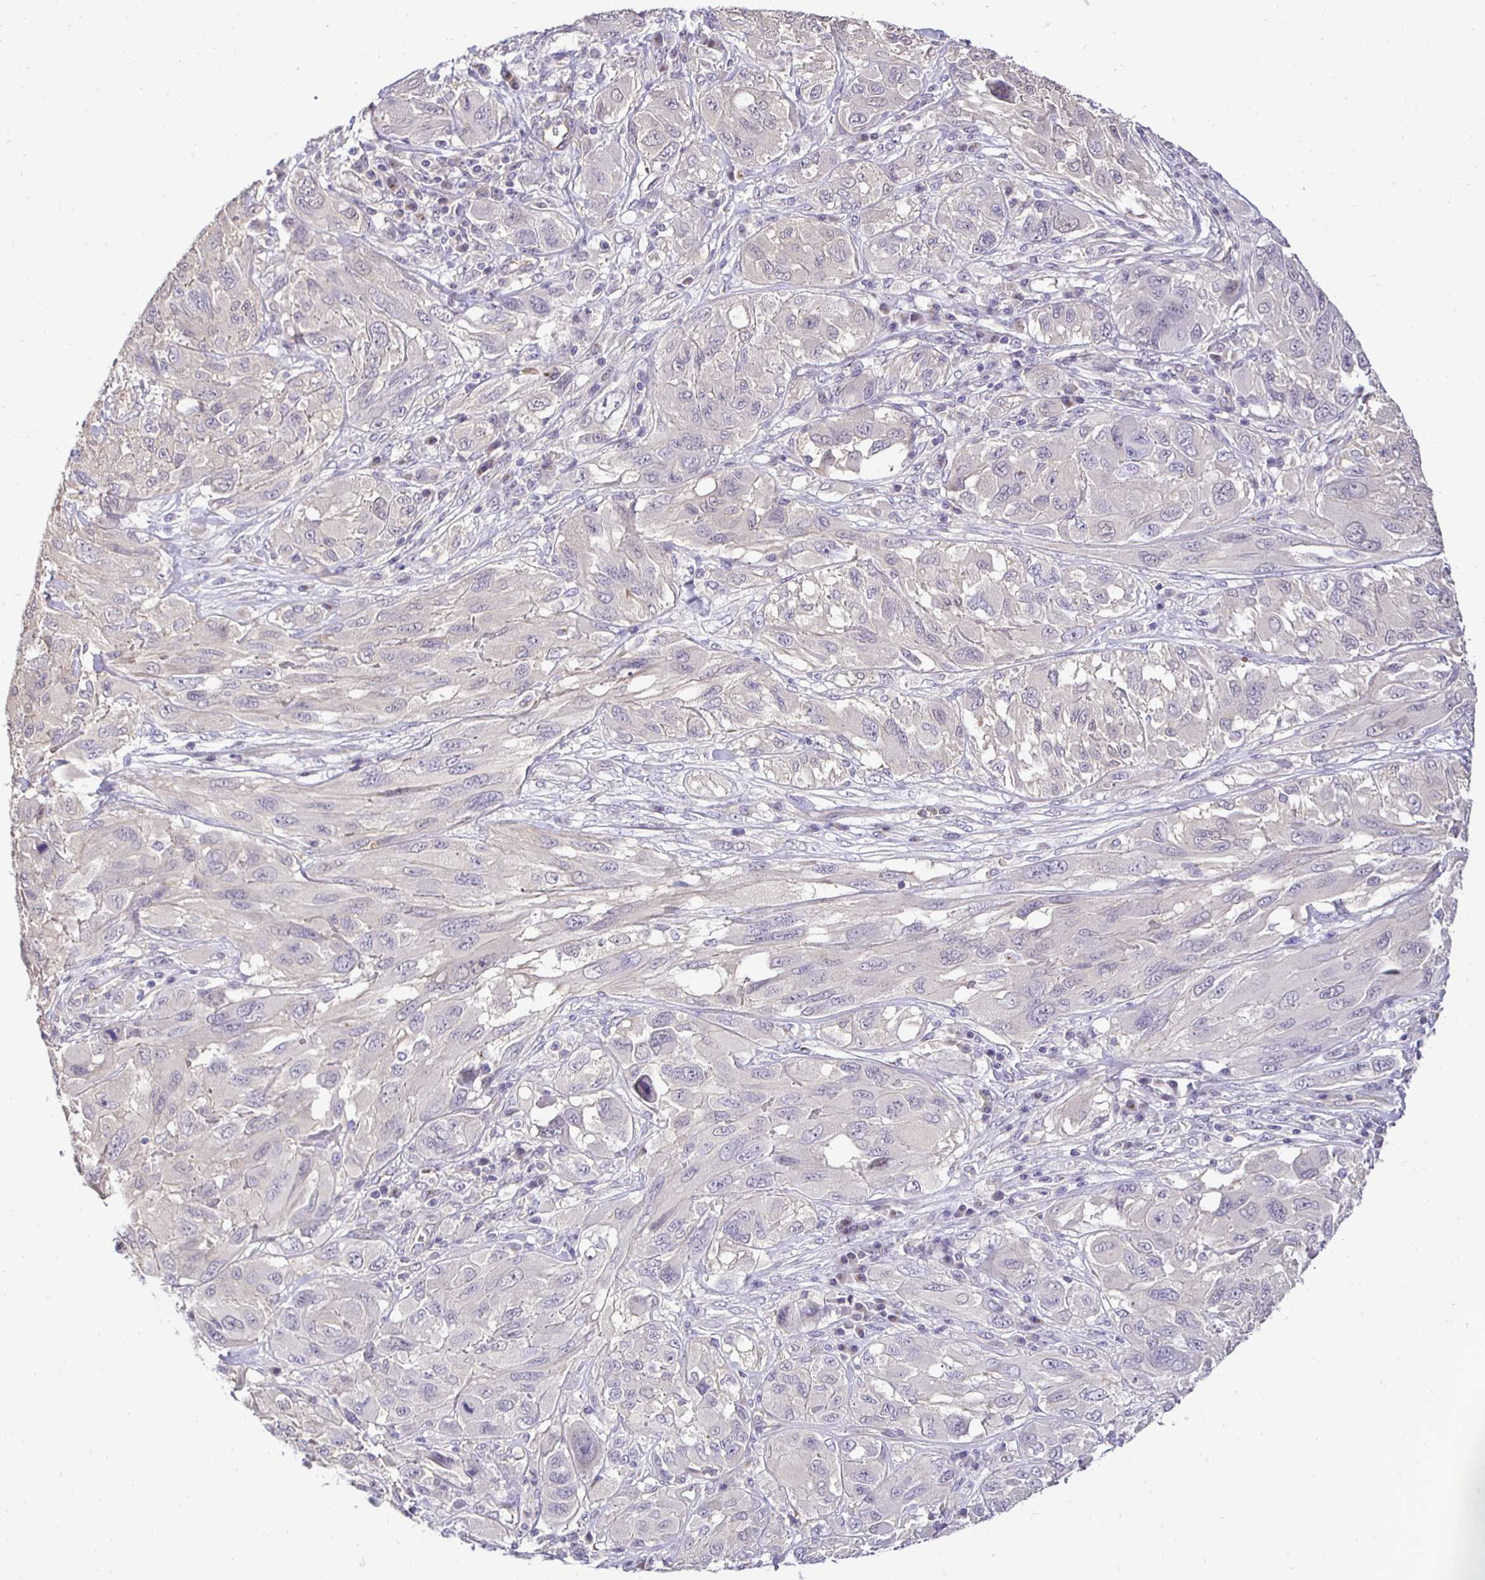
{"staining": {"intensity": "negative", "quantity": "none", "location": "none"}, "tissue": "melanoma", "cell_type": "Tumor cells", "image_type": "cancer", "snomed": [{"axis": "morphology", "description": "Malignant melanoma, NOS"}, {"axis": "topography", "description": "Skin"}], "caption": "A high-resolution image shows immunohistochemistry (IHC) staining of malignant melanoma, which shows no significant staining in tumor cells. (DAB immunohistochemistry (IHC), high magnification).", "gene": "SLC9A1", "patient": {"sex": "female", "age": 91}}